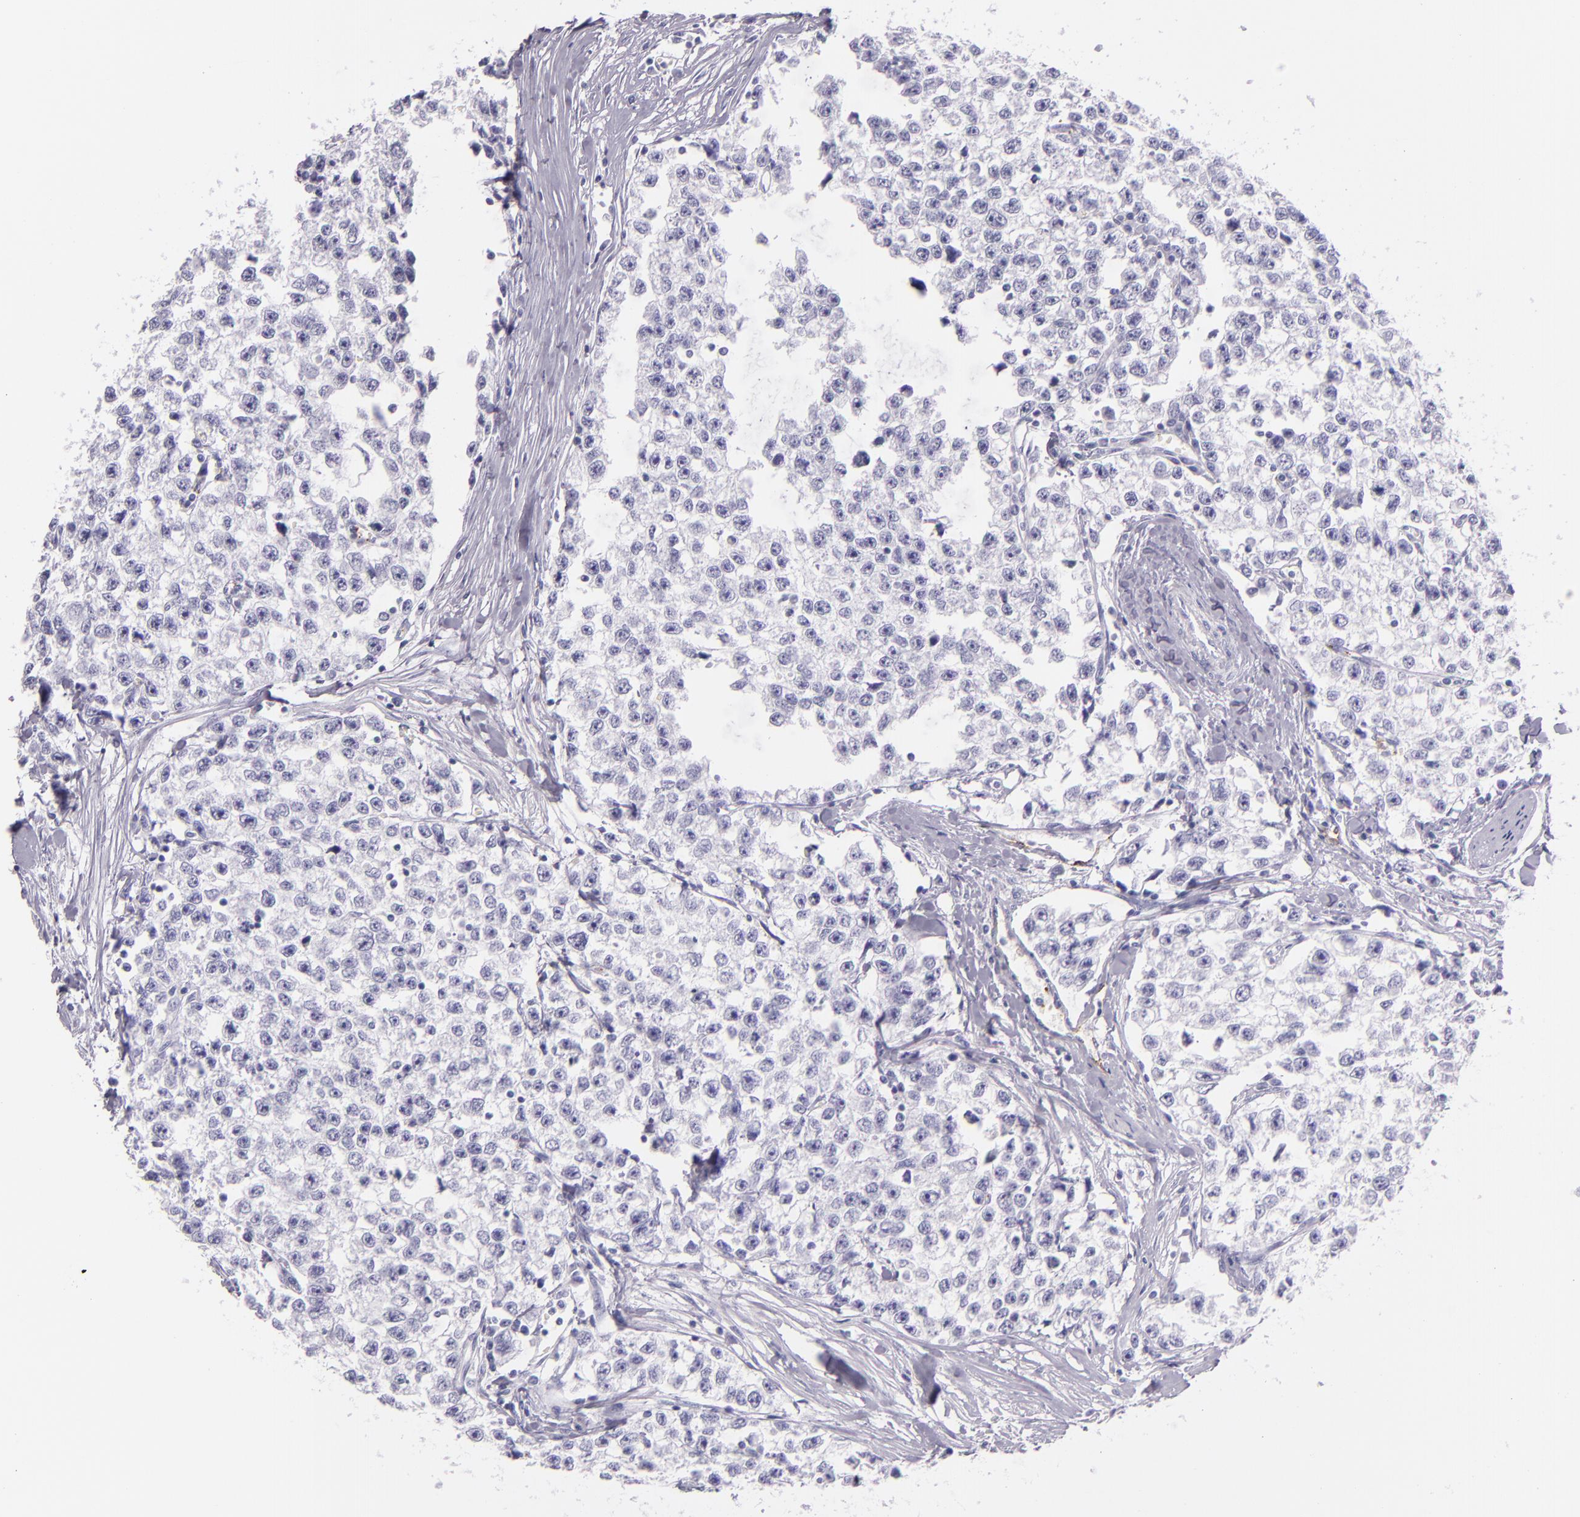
{"staining": {"intensity": "negative", "quantity": "none", "location": "none"}, "tissue": "testis cancer", "cell_type": "Tumor cells", "image_type": "cancer", "snomed": [{"axis": "morphology", "description": "Seminoma, NOS"}, {"axis": "morphology", "description": "Carcinoma, Embryonal, NOS"}, {"axis": "topography", "description": "Testis"}], "caption": "This is an IHC micrograph of testis cancer (seminoma). There is no staining in tumor cells.", "gene": "SELP", "patient": {"sex": "male", "age": 30}}